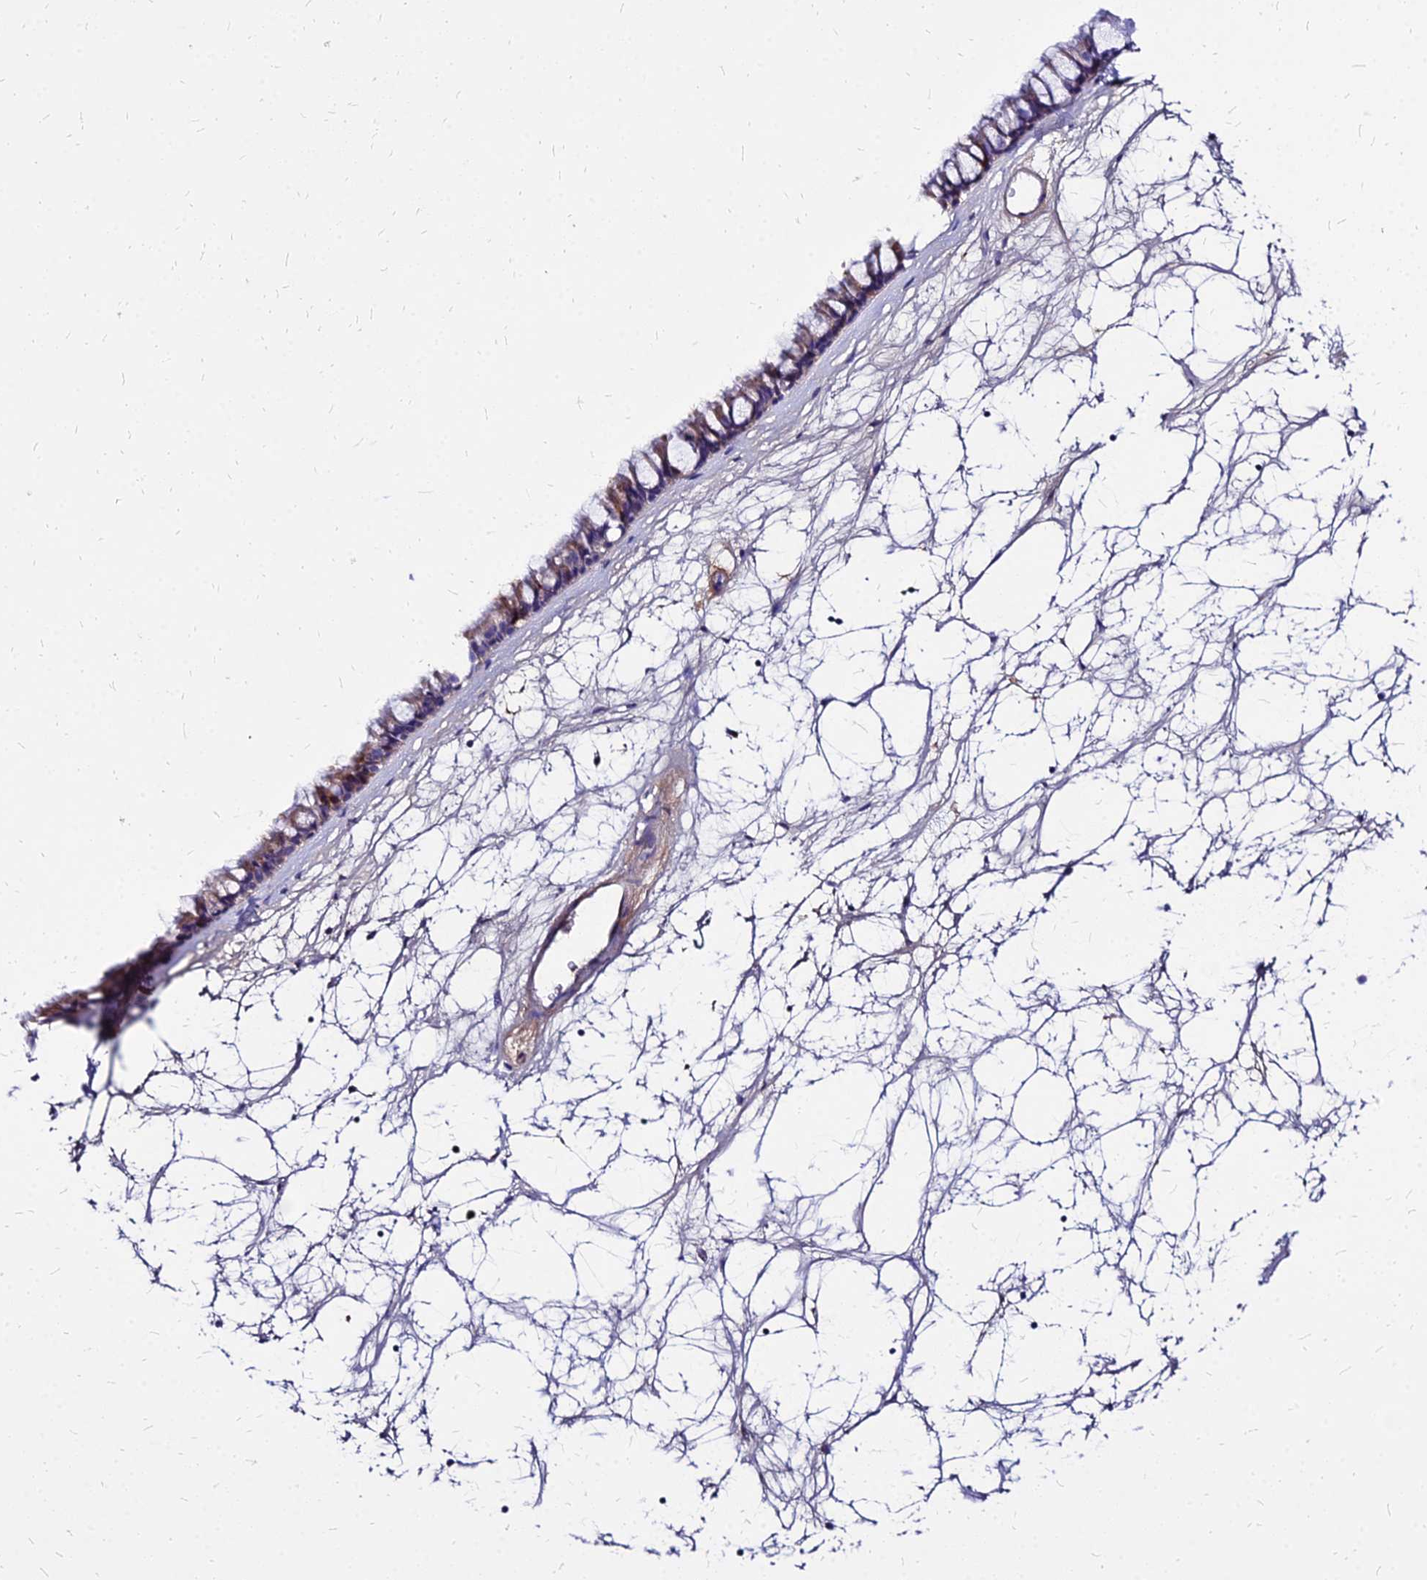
{"staining": {"intensity": "weak", "quantity": ">75%", "location": "cytoplasmic/membranous"}, "tissue": "nasopharynx", "cell_type": "Respiratory epithelial cells", "image_type": "normal", "snomed": [{"axis": "morphology", "description": "Normal tissue, NOS"}, {"axis": "topography", "description": "Nasopharynx"}], "caption": "Respiratory epithelial cells reveal low levels of weak cytoplasmic/membranous staining in about >75% of cells in unremarkable nasopharynx. Immunohistochemistry stains the protein in brown and the nuclei are stained blue.", "gene": "ACSM6", "patient": {"sex": "male", "age": 64}}